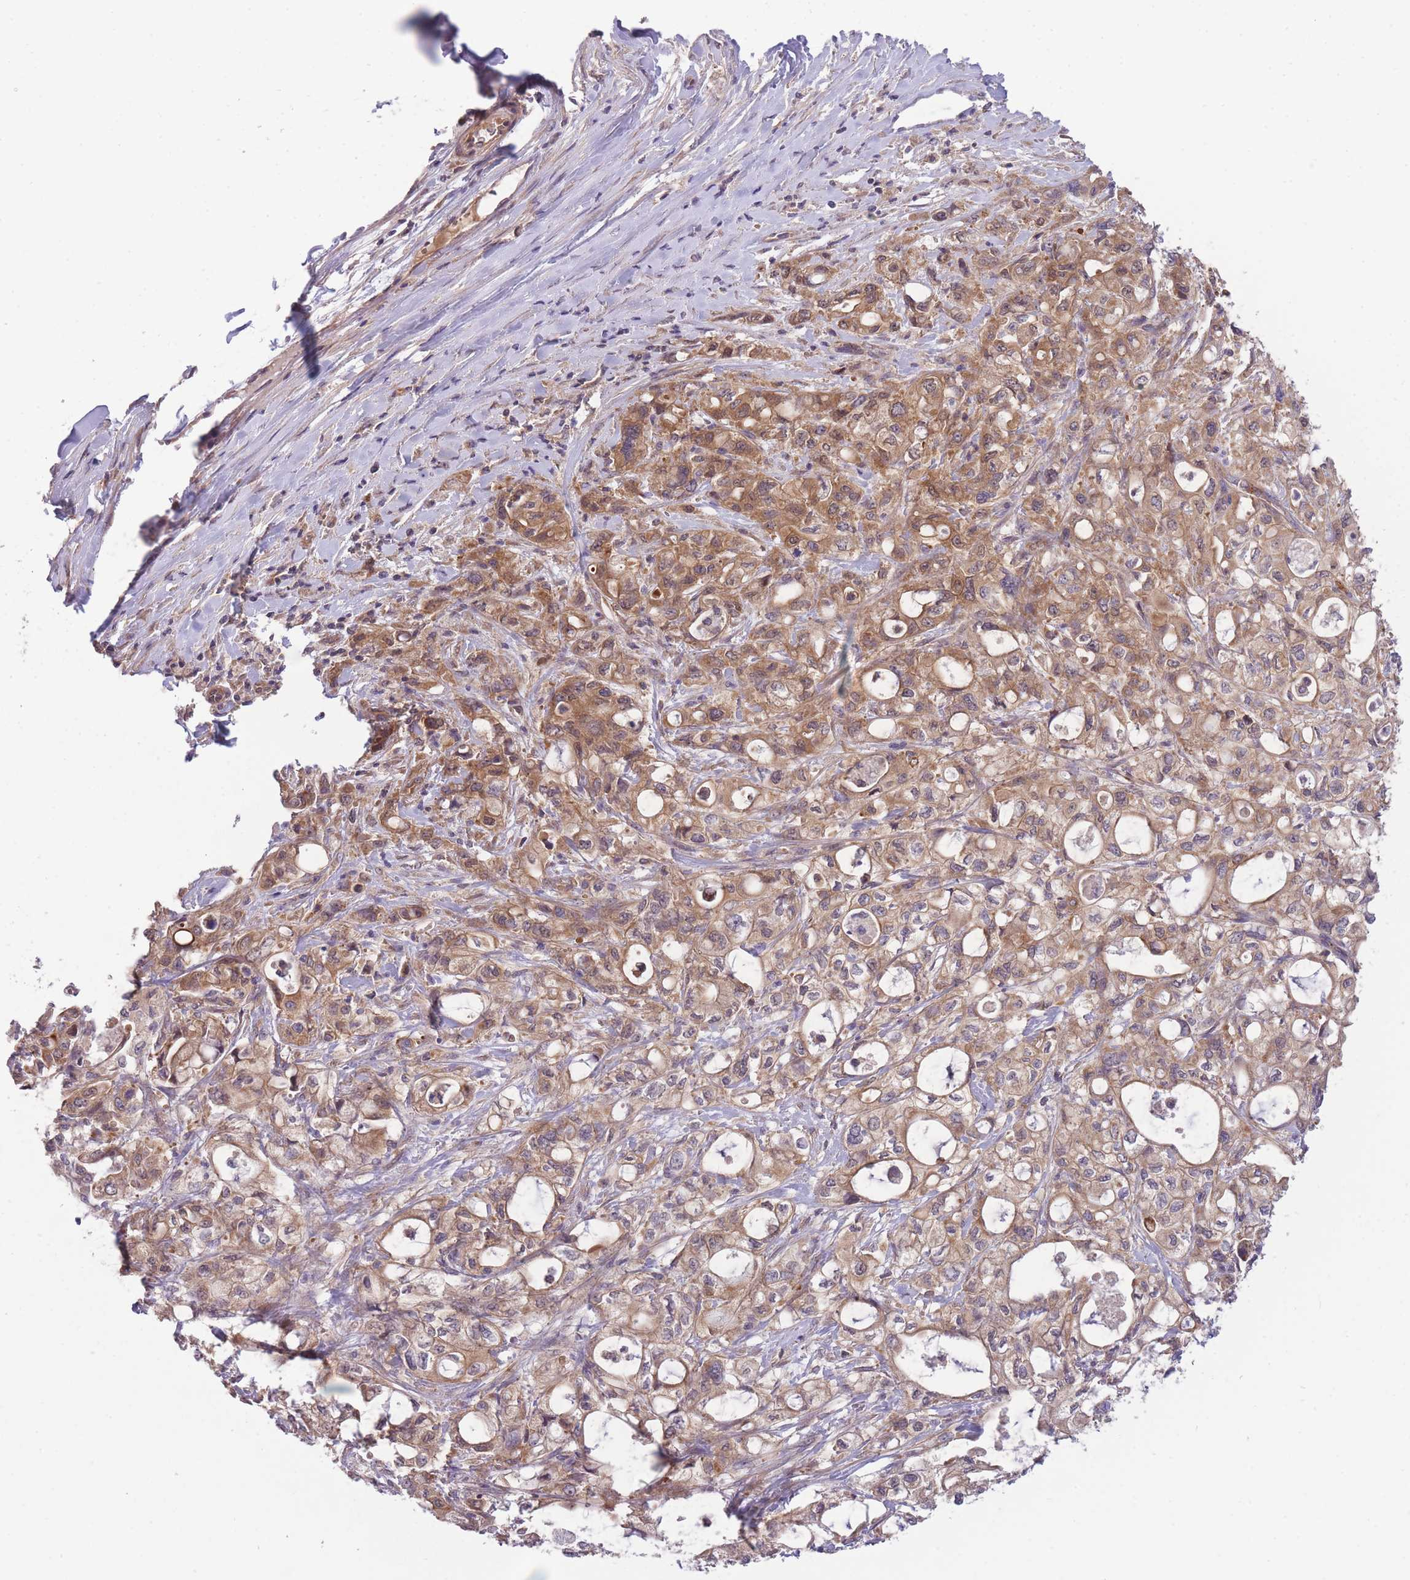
{"staining": {"intensity": "moderate", "quantity": "25%-75%", "location": "cytoplasmic/membranous"}, "tissue": "pancreatic cancer", "cell_type": "Tumor cells", "image_type": "cancer", "snomed": [{"axis": "morphology", "description": "Adenocarcinoma, NOS"}, {"axis": "topography", "description": "Pancreas"}], "caption": "Pancreatic cancer was stained to show a protein in brown. There is medium levels of moderate cytoplasmic/membranous staining in approximately 25%-75% of tumor cells.", "gene": "PFDN6", "patient": {"sex": "male", "age": 79}}